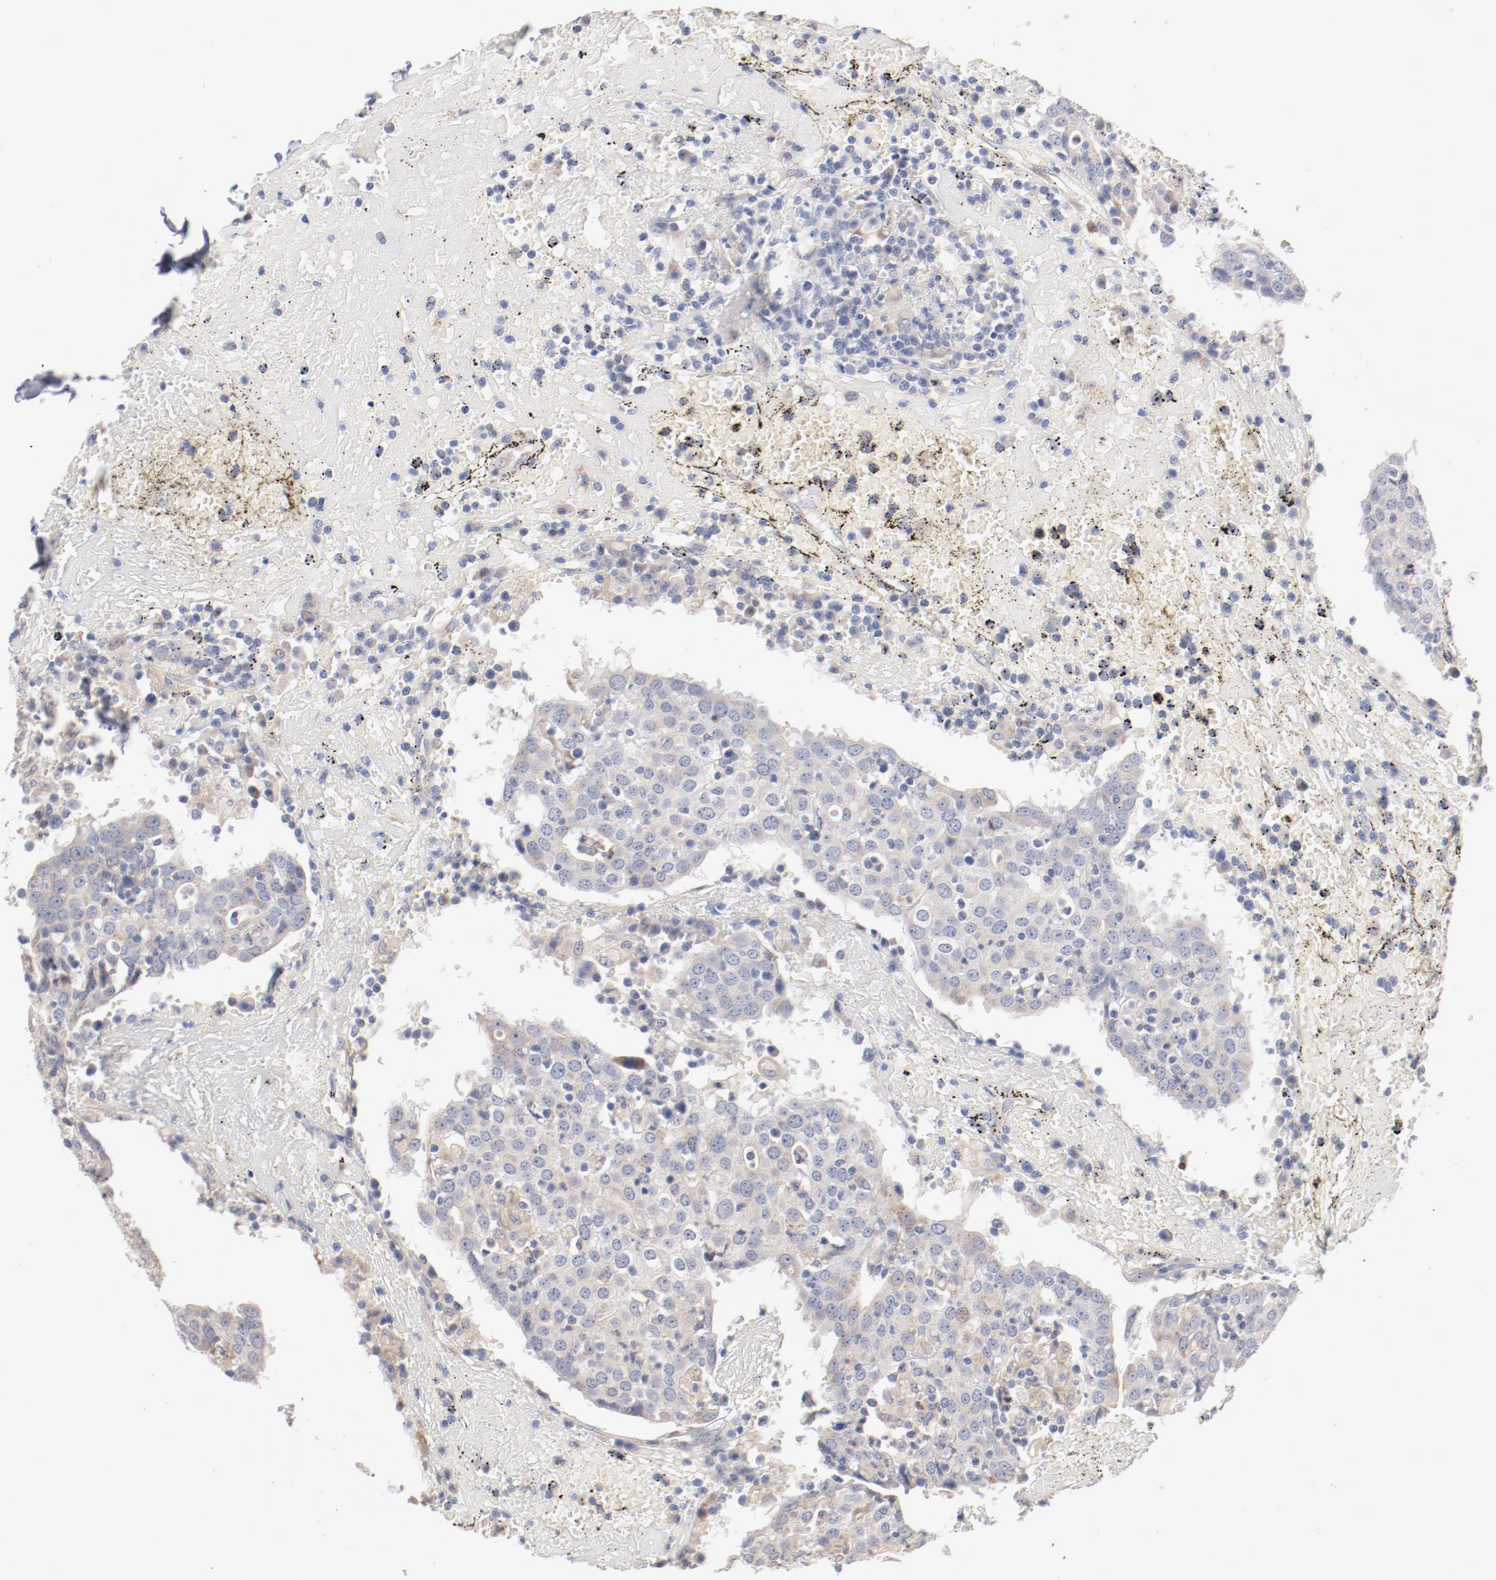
{"staining": {"intensity": "weak", "quantity": "<25%", "location": "cytoplasmic/membranous"}, "tissue": "head and neck cancer", "cell_type": "Tumor cells", "image_type": "cancer", "snomed": [{"axis": "morphology", "description": "Adenocarcinoma, NOS"}, {"axis": "topography", "description": "Salivary gland"}, {"axis": "topography", "description": "Head-Neck"}], "caption": "DAB immunohistochemical staining of human adenocarcinoma (head and neck) exhibits no significant staining in tumor cells.", "gene": "AK7", "patient": {"sex": "female", "age": 65}}